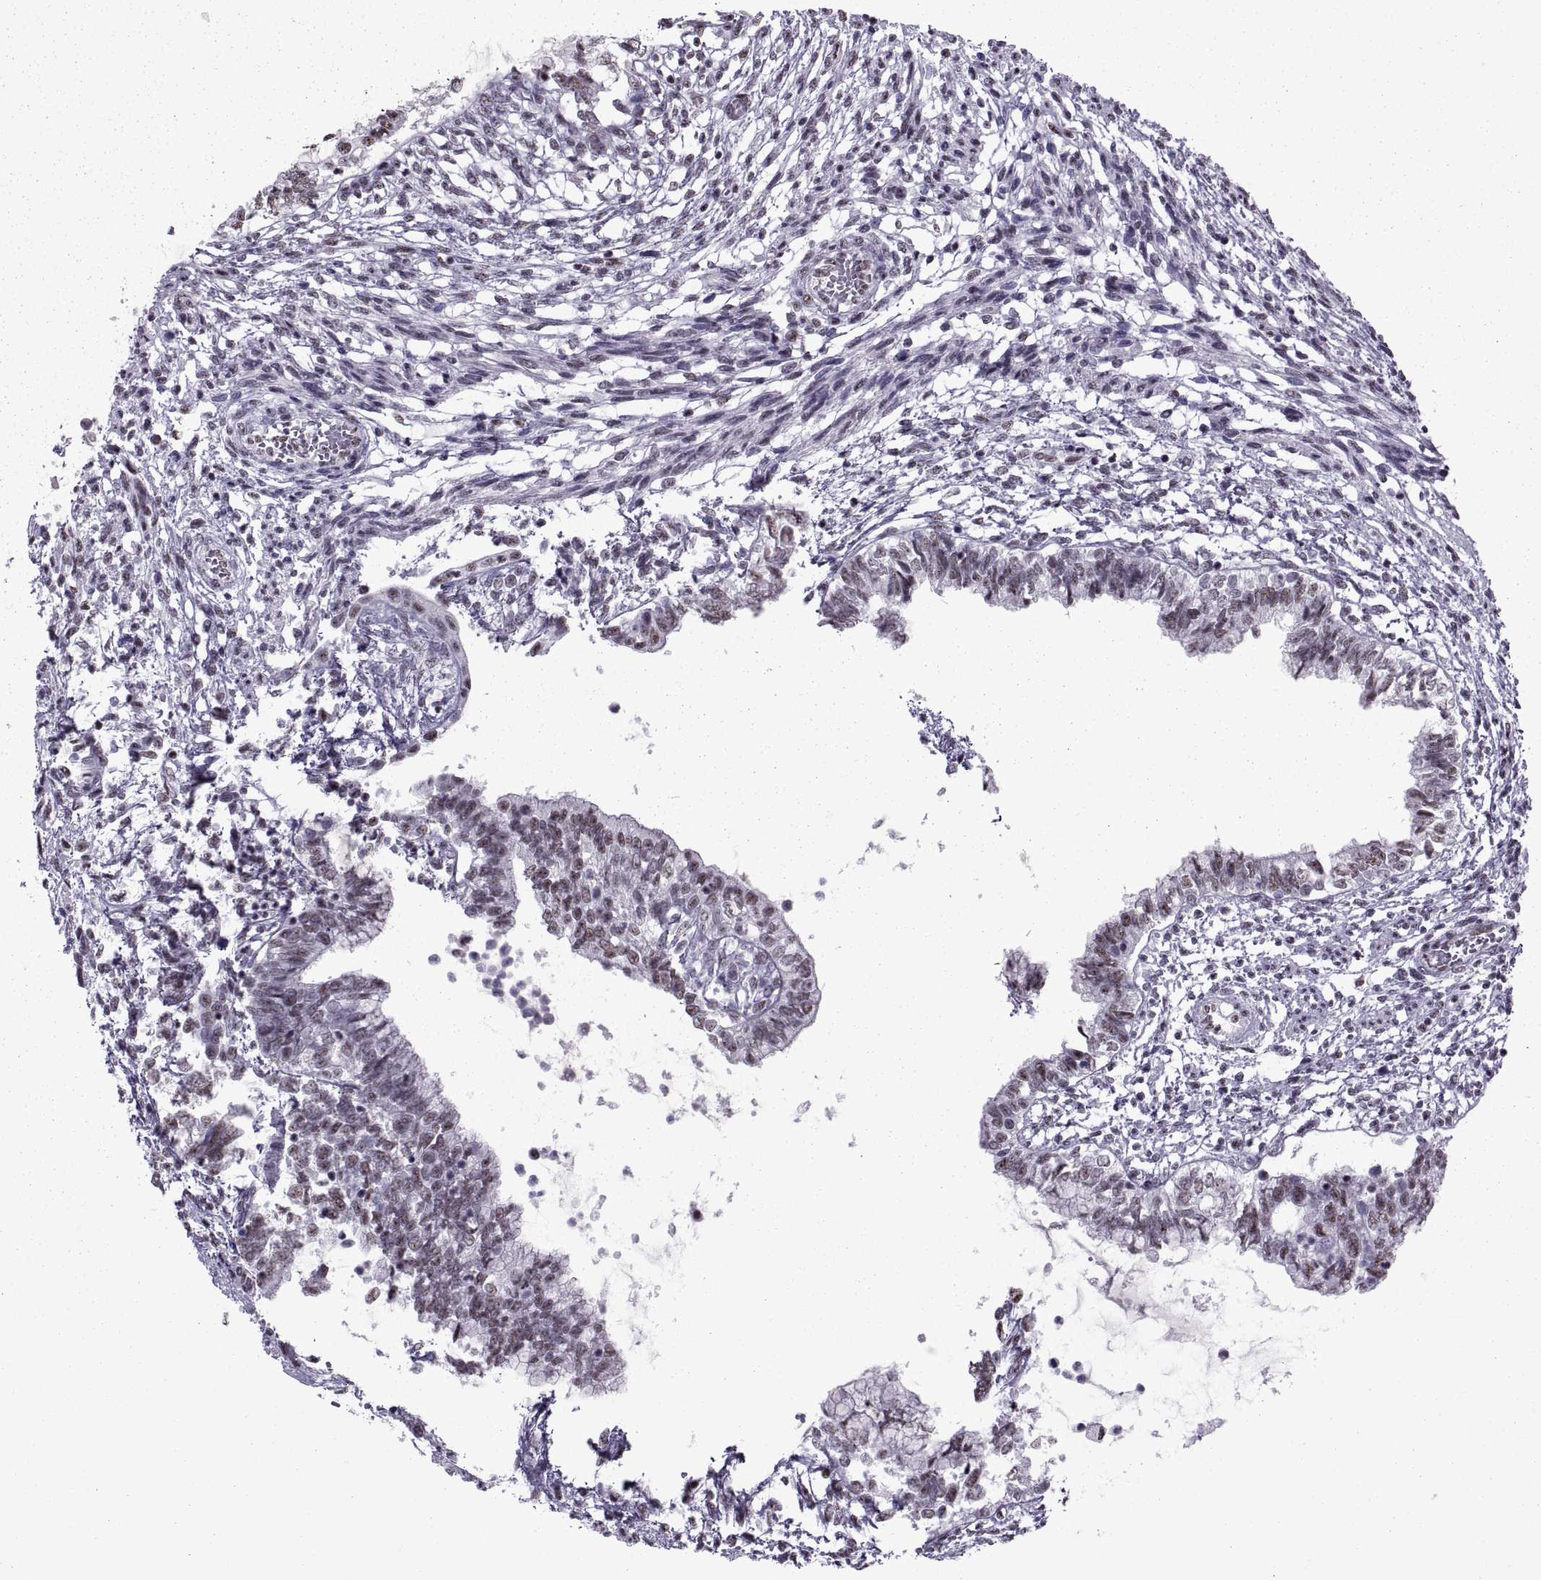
{"staining": {"intensity": "weak", "quantity": ">75%", "location": "nuclear"}, "tissue": "testis cancer", "cell_type": "Tumor cells", "image_type": "cancer", "snomed": [{"axis": "morphology", "description": "Carcinoma, Embryonal, NOS"}, {"axis": "topography", "description": "Testis"}], "caption": "The immunohistochemical stain shows weak nuclear expression in tumor cells of testis cancer (embryonal carcinoma) tissue.", "gene": "MAGEA4", "patient": {"sex": "male", "age": 37}}